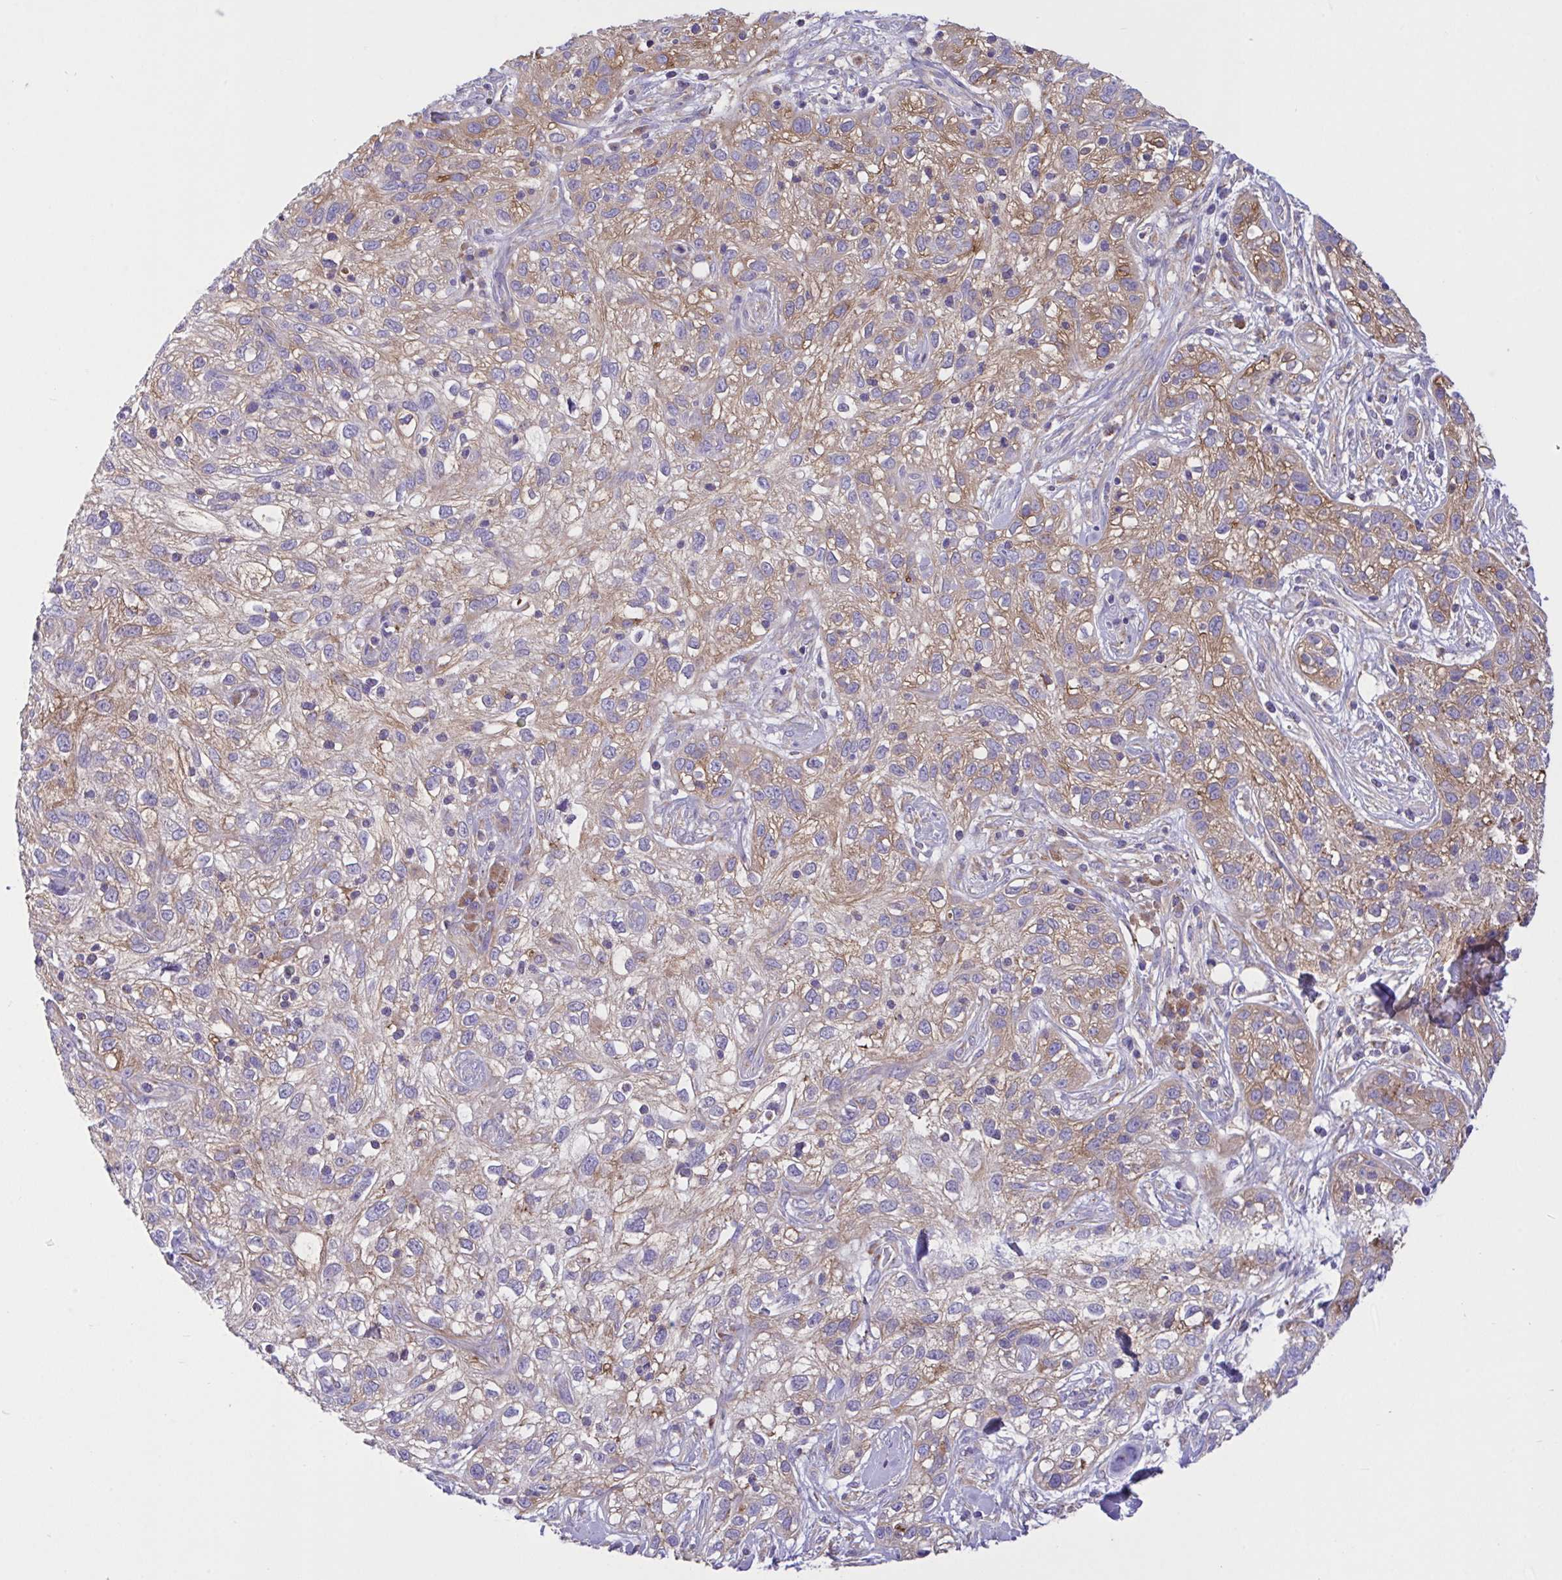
{"staining": {"intensity": "weak", "quantity": "25%-75%", "location": "cytoplasmic/membranous"}, "tissue": "skin cancer", "cell_type": "Tumor cells", "image_type": "cancer", "snomed": [{"axis": "morphology", "description": "Squamous cell carcinoma, NOS"}, {"axis": "topography", "description": "Skin"}], "caption": "Immunohistochemical staining of squamous cell carcinoma (skin) demonstrates low levels of weak cytoplasmic/membranous positivity in approximately 25%-75% of tumor cells.", "gene": "OR51M1", "patient": {"sex": "male", "age": 82}}